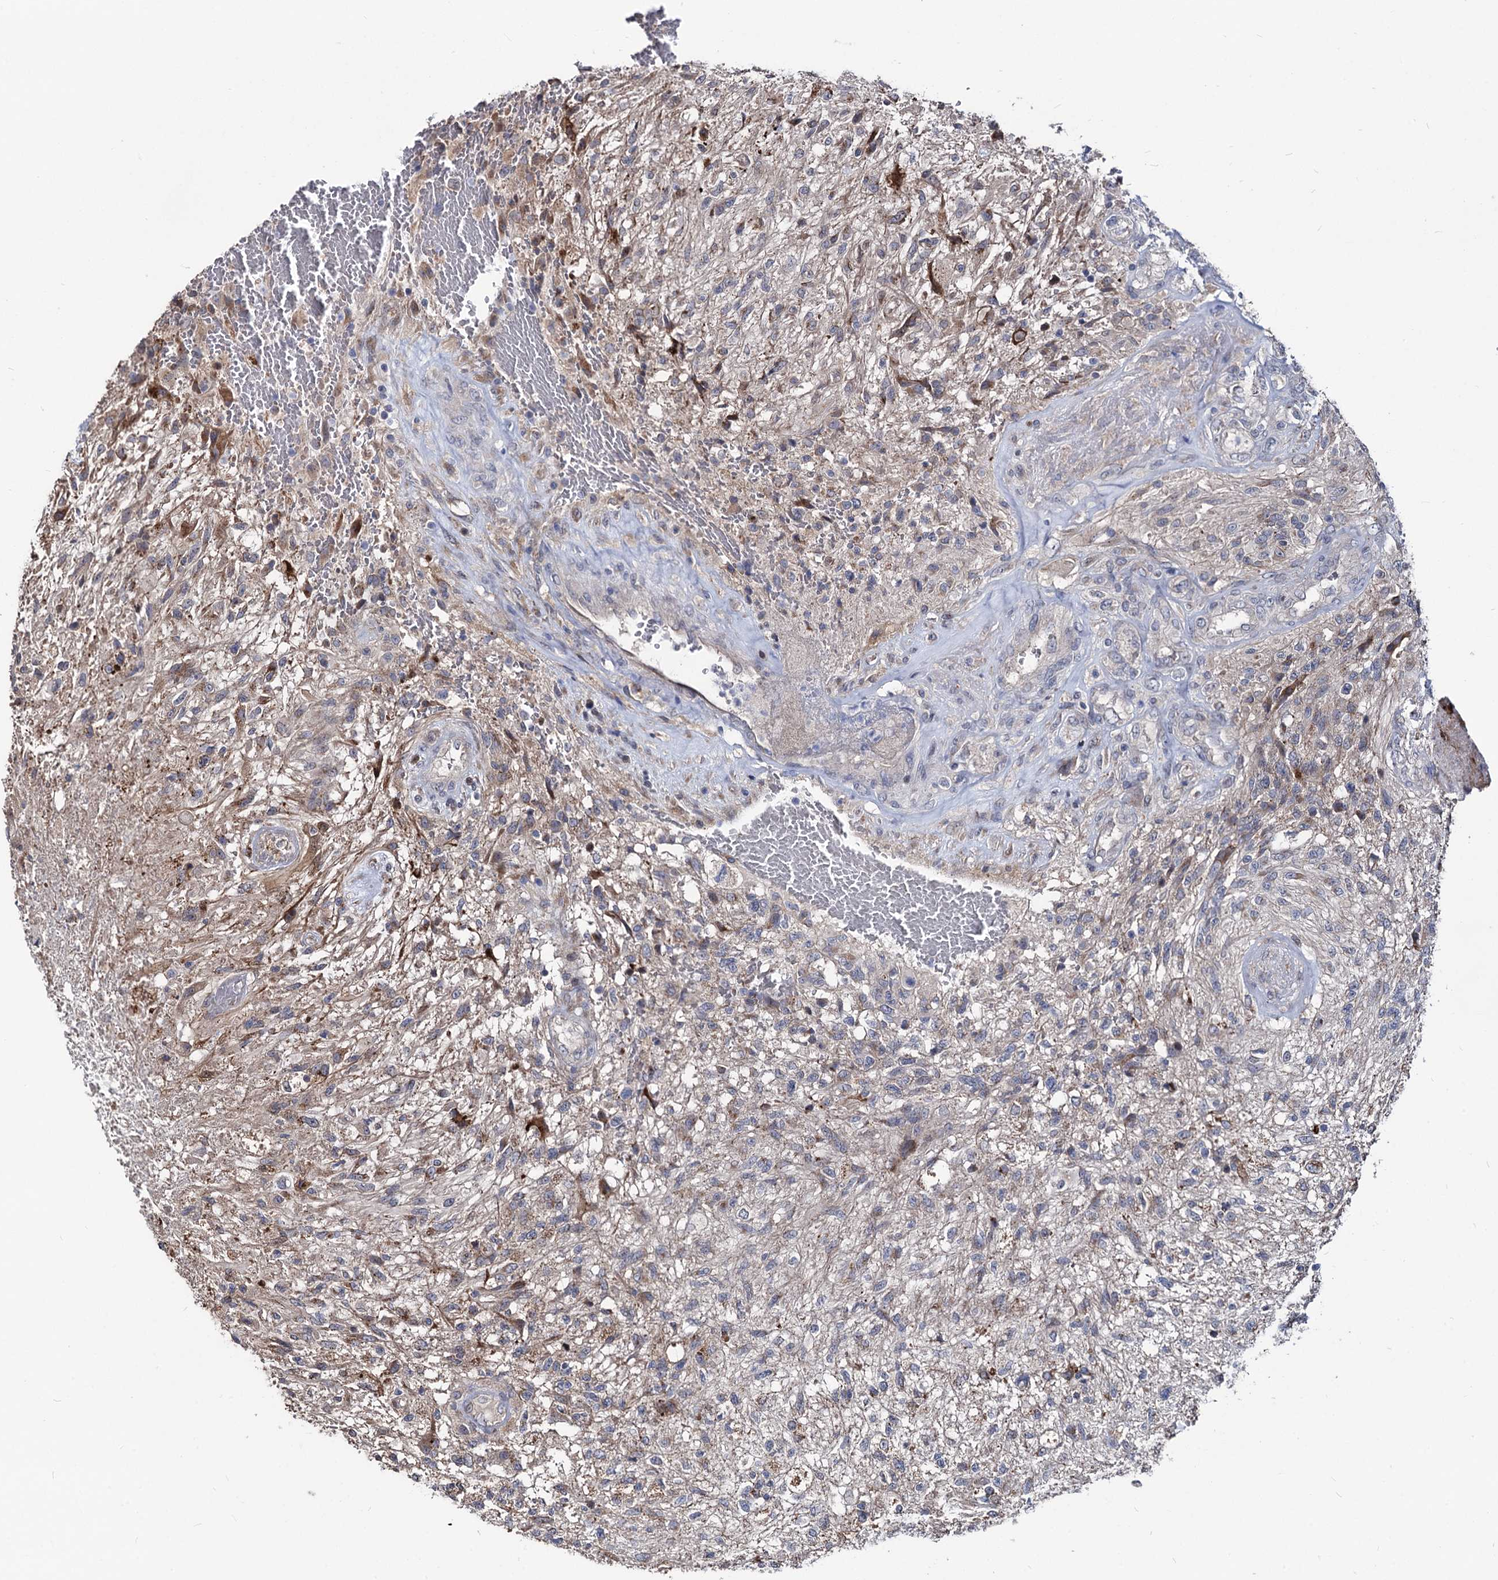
{"staining": {"intensity": "weak", "quantity": "<25%", "location": "cytoplasmic/membranous"}, "tissue": "glioma", "cell_type": "Tumor cells", "image_type": "cancer", "snomed": [{"axis": "morphology", "description": "Glioma, malignant, High grade"}, {"axis": "topography", "description": "Brain"}], "caption": "This photomicrograph is of glioma stained with immunohistochemistry to label a protein in brown with the nuclei are counter-stained blue. There is no staining in tumor cells.", "gene": "SMAGP", "patient": {"sex": "male", "age": 56}}